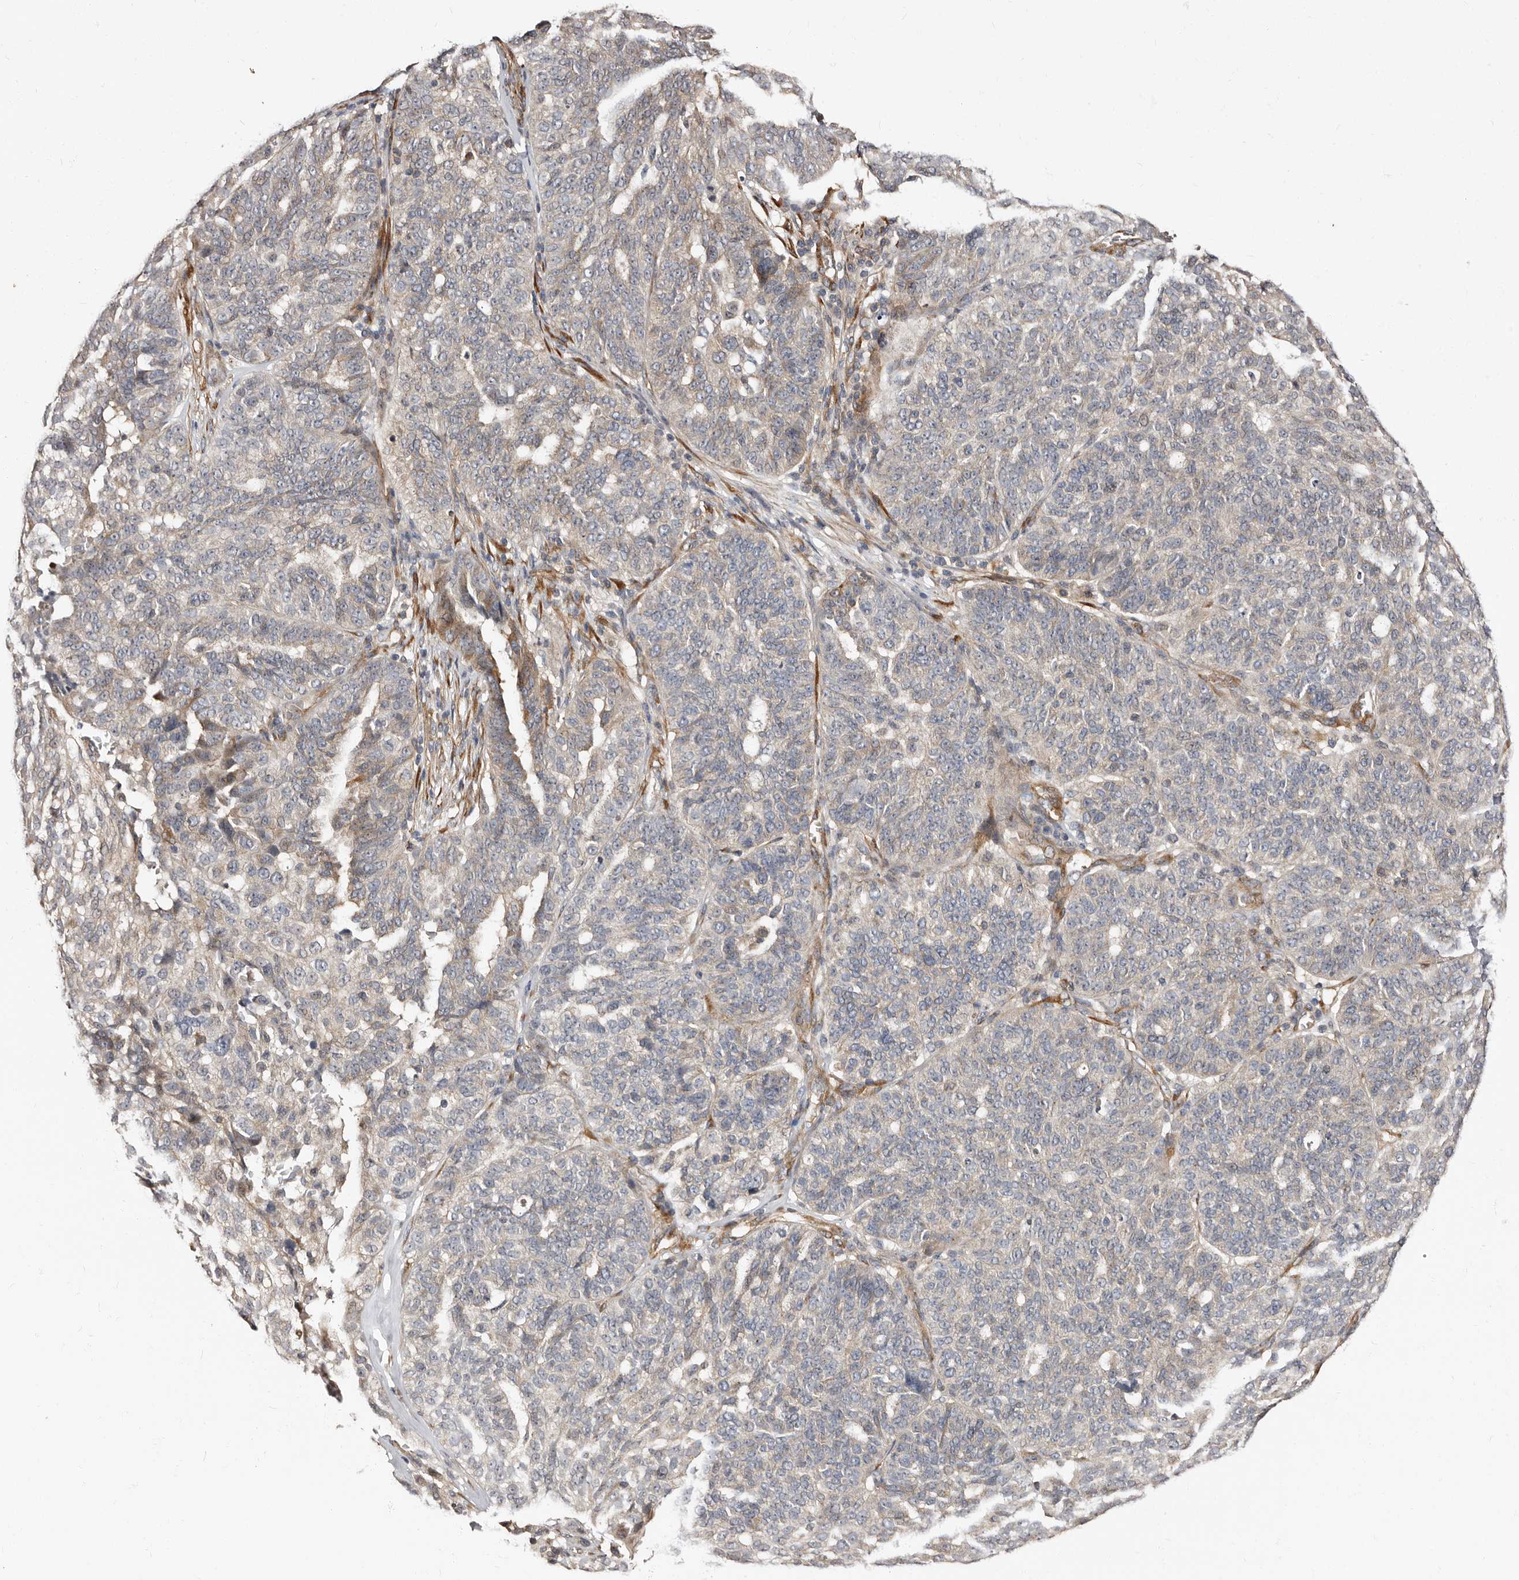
{"staining": {"intensity": "negative", "quantity": "none", "location": "none"}, "tissue": "ovarian cancer", "cell_type": "Tumor cells", "image_type": "cancer", "snomed": [{"axis": "morphology", "description": "Cystadenocarcinoma, serous, NOS"}, {"axis": "topography", "description": "Ovary"}], "caption": "A high-resolution image shows immunohistochemistry (IHC) staining of serous cystadenocarcinoma (ovarian), which exhibits no significant positivity in tumor cells.", "gene": "TBC1D22B", "patient": {"sex": "female", "age": 59}}